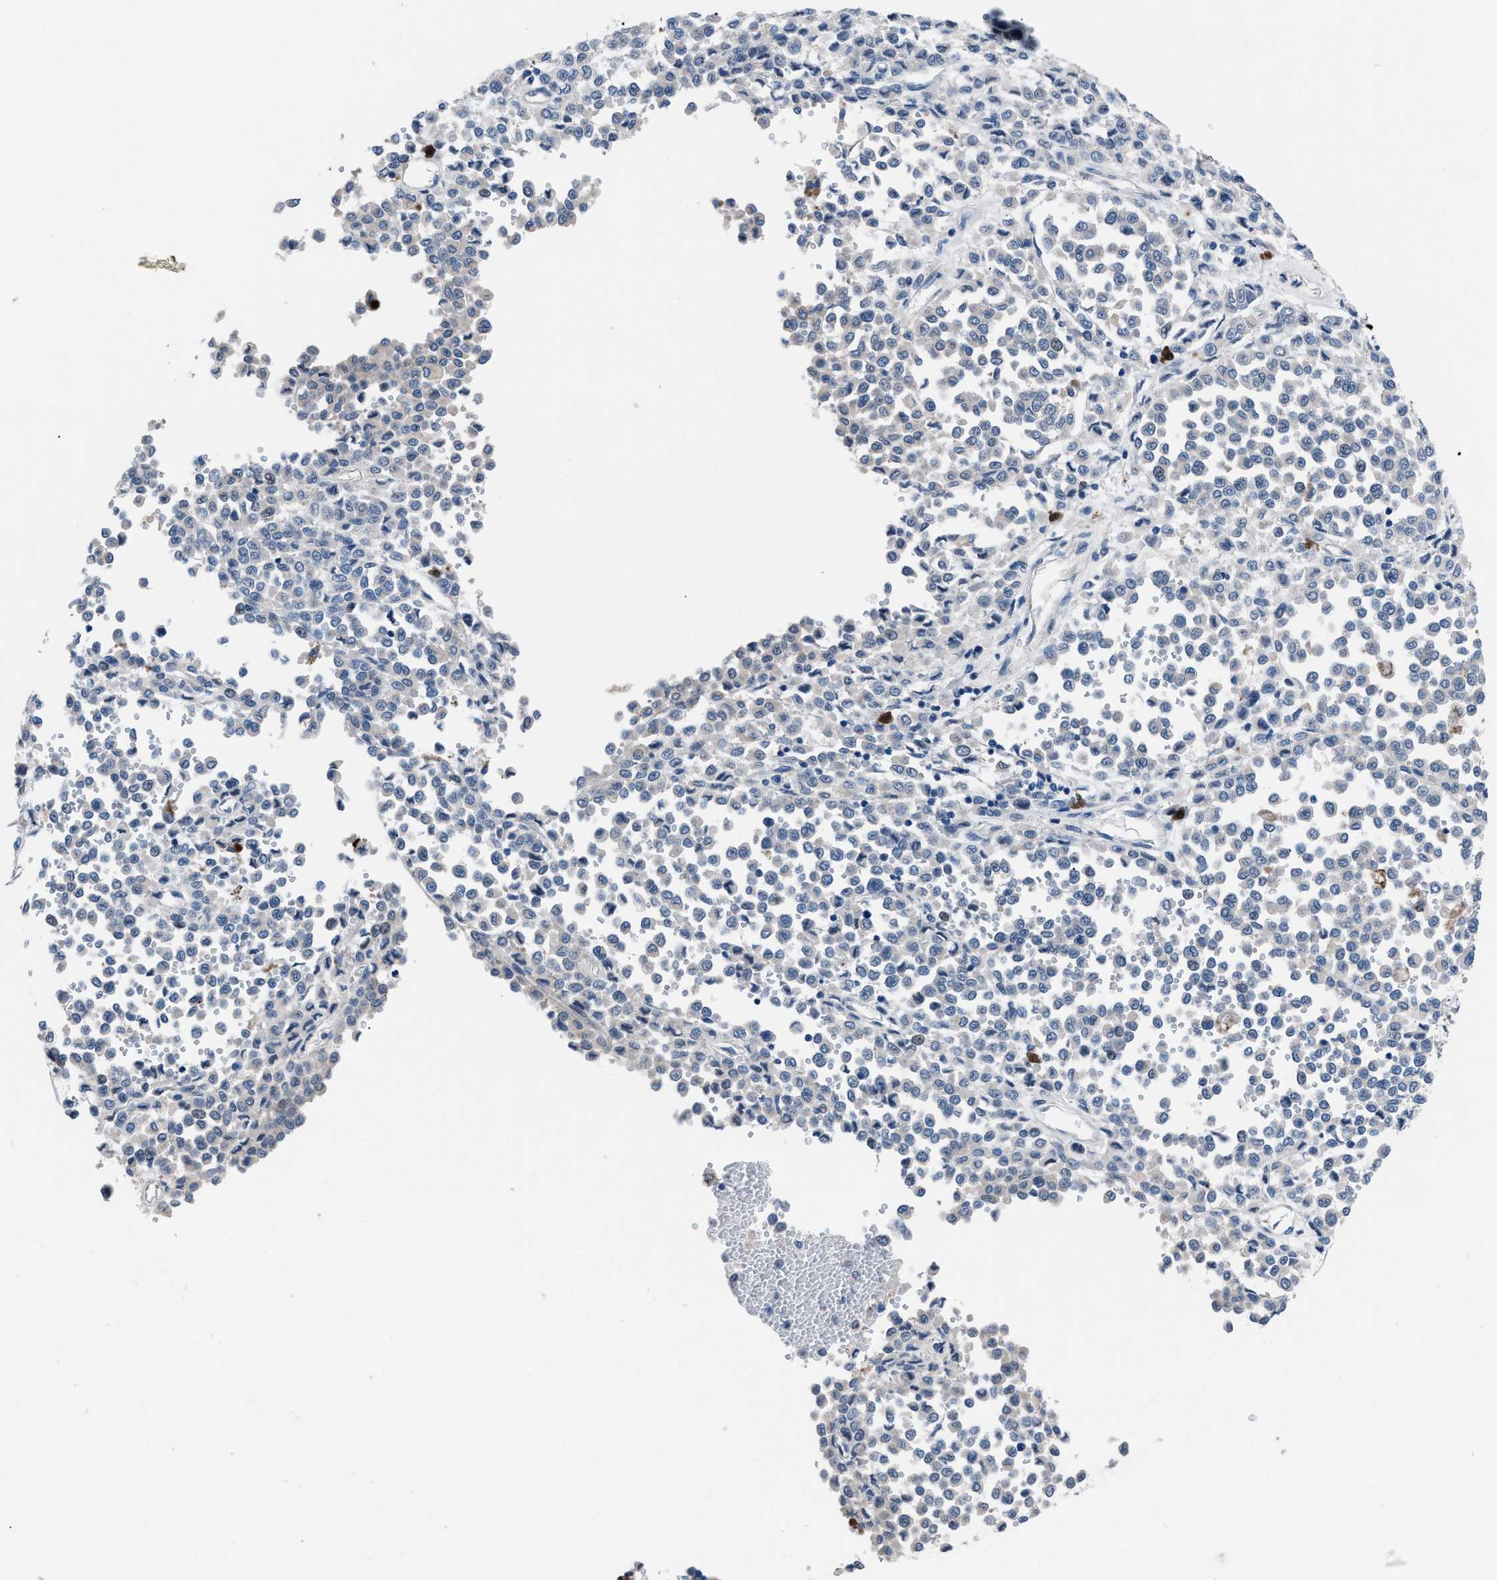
{"staining": {"intensity": "weak", "quantity": "25%-75%", "location": "cytoplasmic/membranous"}, "tissue": "melanoma", "cell_type": "Tumor cells", "image_type": "cancer", "snomed": [{"axis": "morphology", "description": "Malignant melanoma, Metastatic site"}, {"axis": "topography", "description": "Pancreas"}], "caption": "Immunohistochemical staining of malignant melanoma (metastatic site) displays low levels of weak cytoplasmic/membranous staining in about 25%-75% of tumor cells. The protein of interest is shown in brown color, while the nuclei are stained blue.", "gene": "UAP1", "patient": {"sex": "female", "age": 30}}